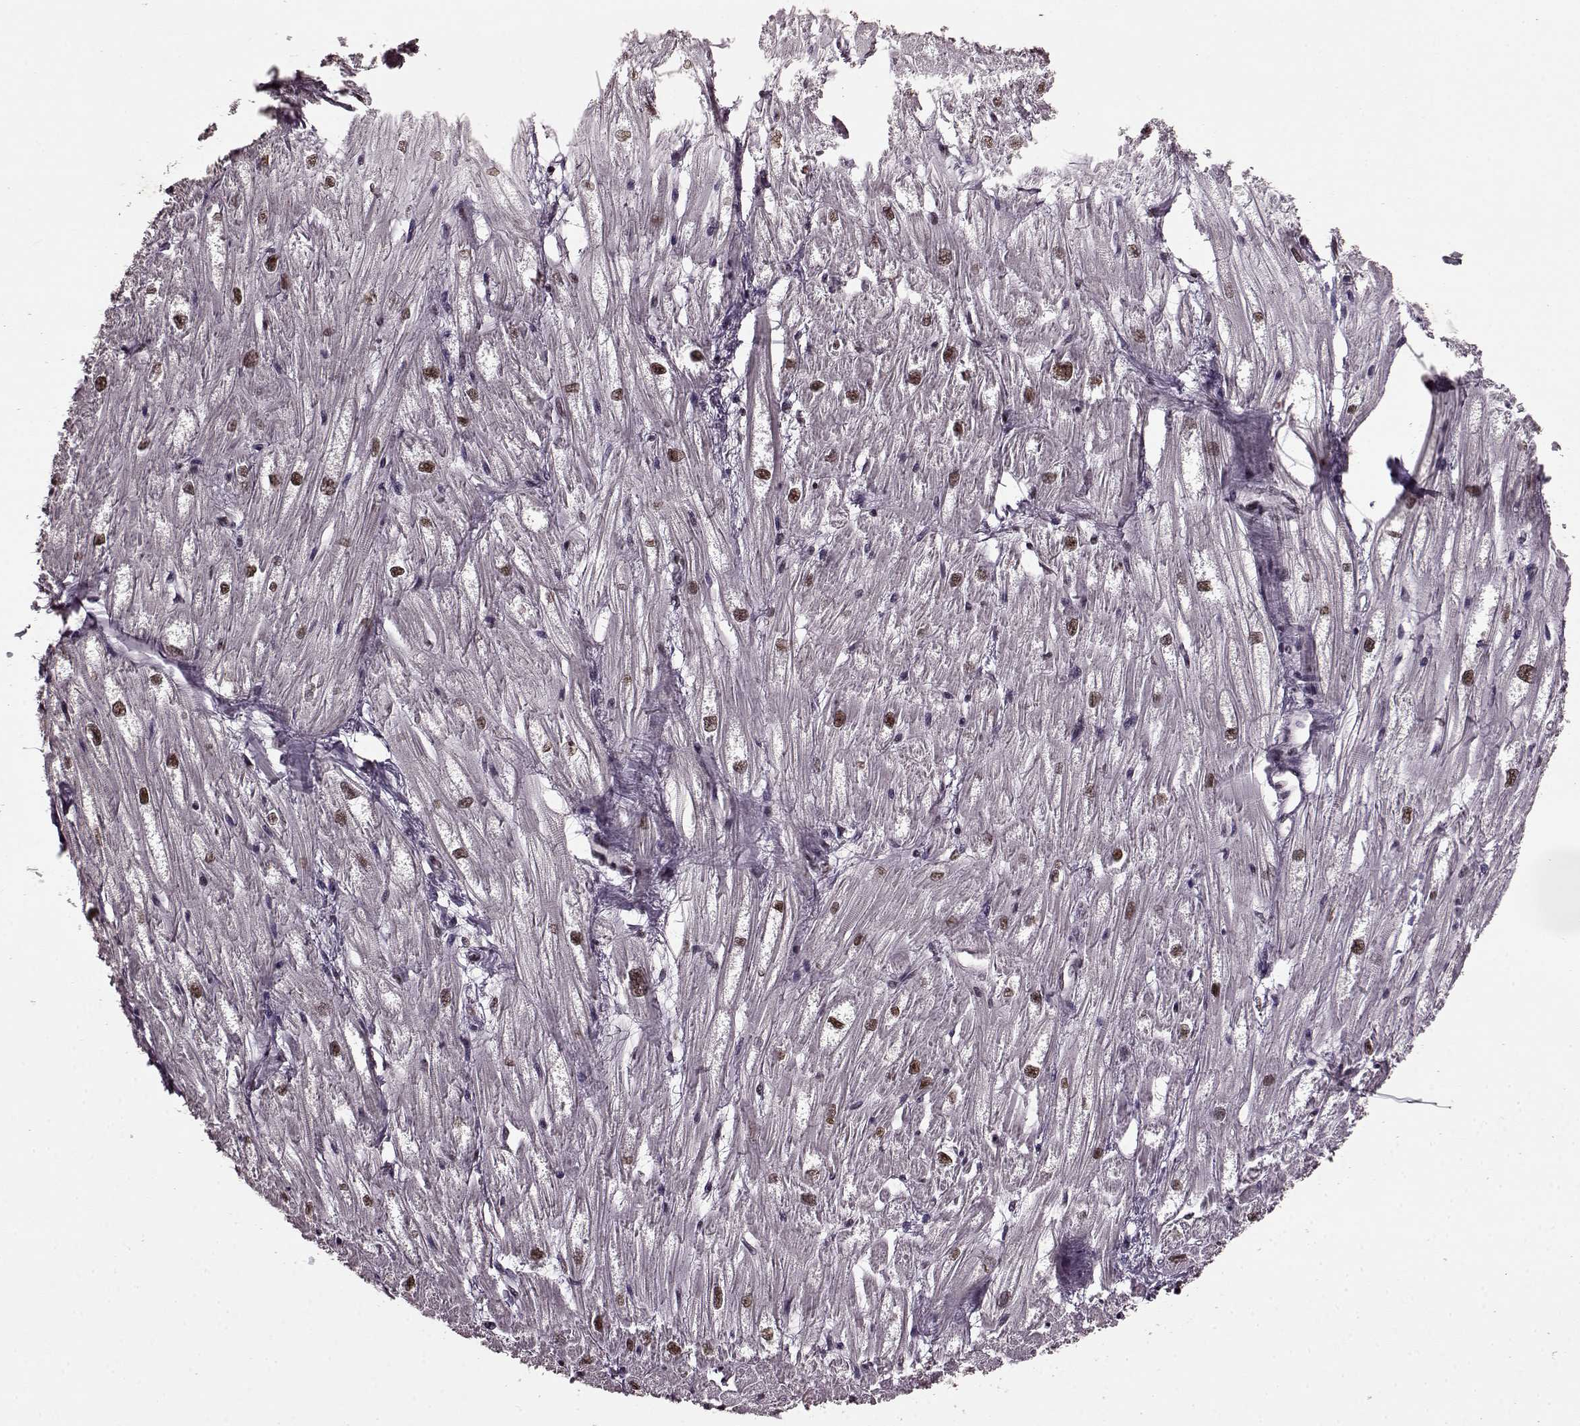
{"staining": {"intensity": "moderate", "quantity": "25%-75%", "location": "nuclear"}, "tissue": "heart muscle", "cell_type": "Cardiomyocytes", "image_type": "normal", "snomed": [{"axis": "morphology", "description": "Normal tissue, NOS"}, {"axis": "topography", "description": "Heart"}], "caption": "An immunohistochemistry (IHC) image of unremarkable tissue is shown. Protein staining in brown highlights moderate nuclear positivity in heart muscle within cardiomyocytes. The staining was performed using DAB, with brown indicating positive protein expression. Nuclei are stained blue with hematoxylin.", "gene": "FTO", "patient": {"sex": "male", "age": 61}}